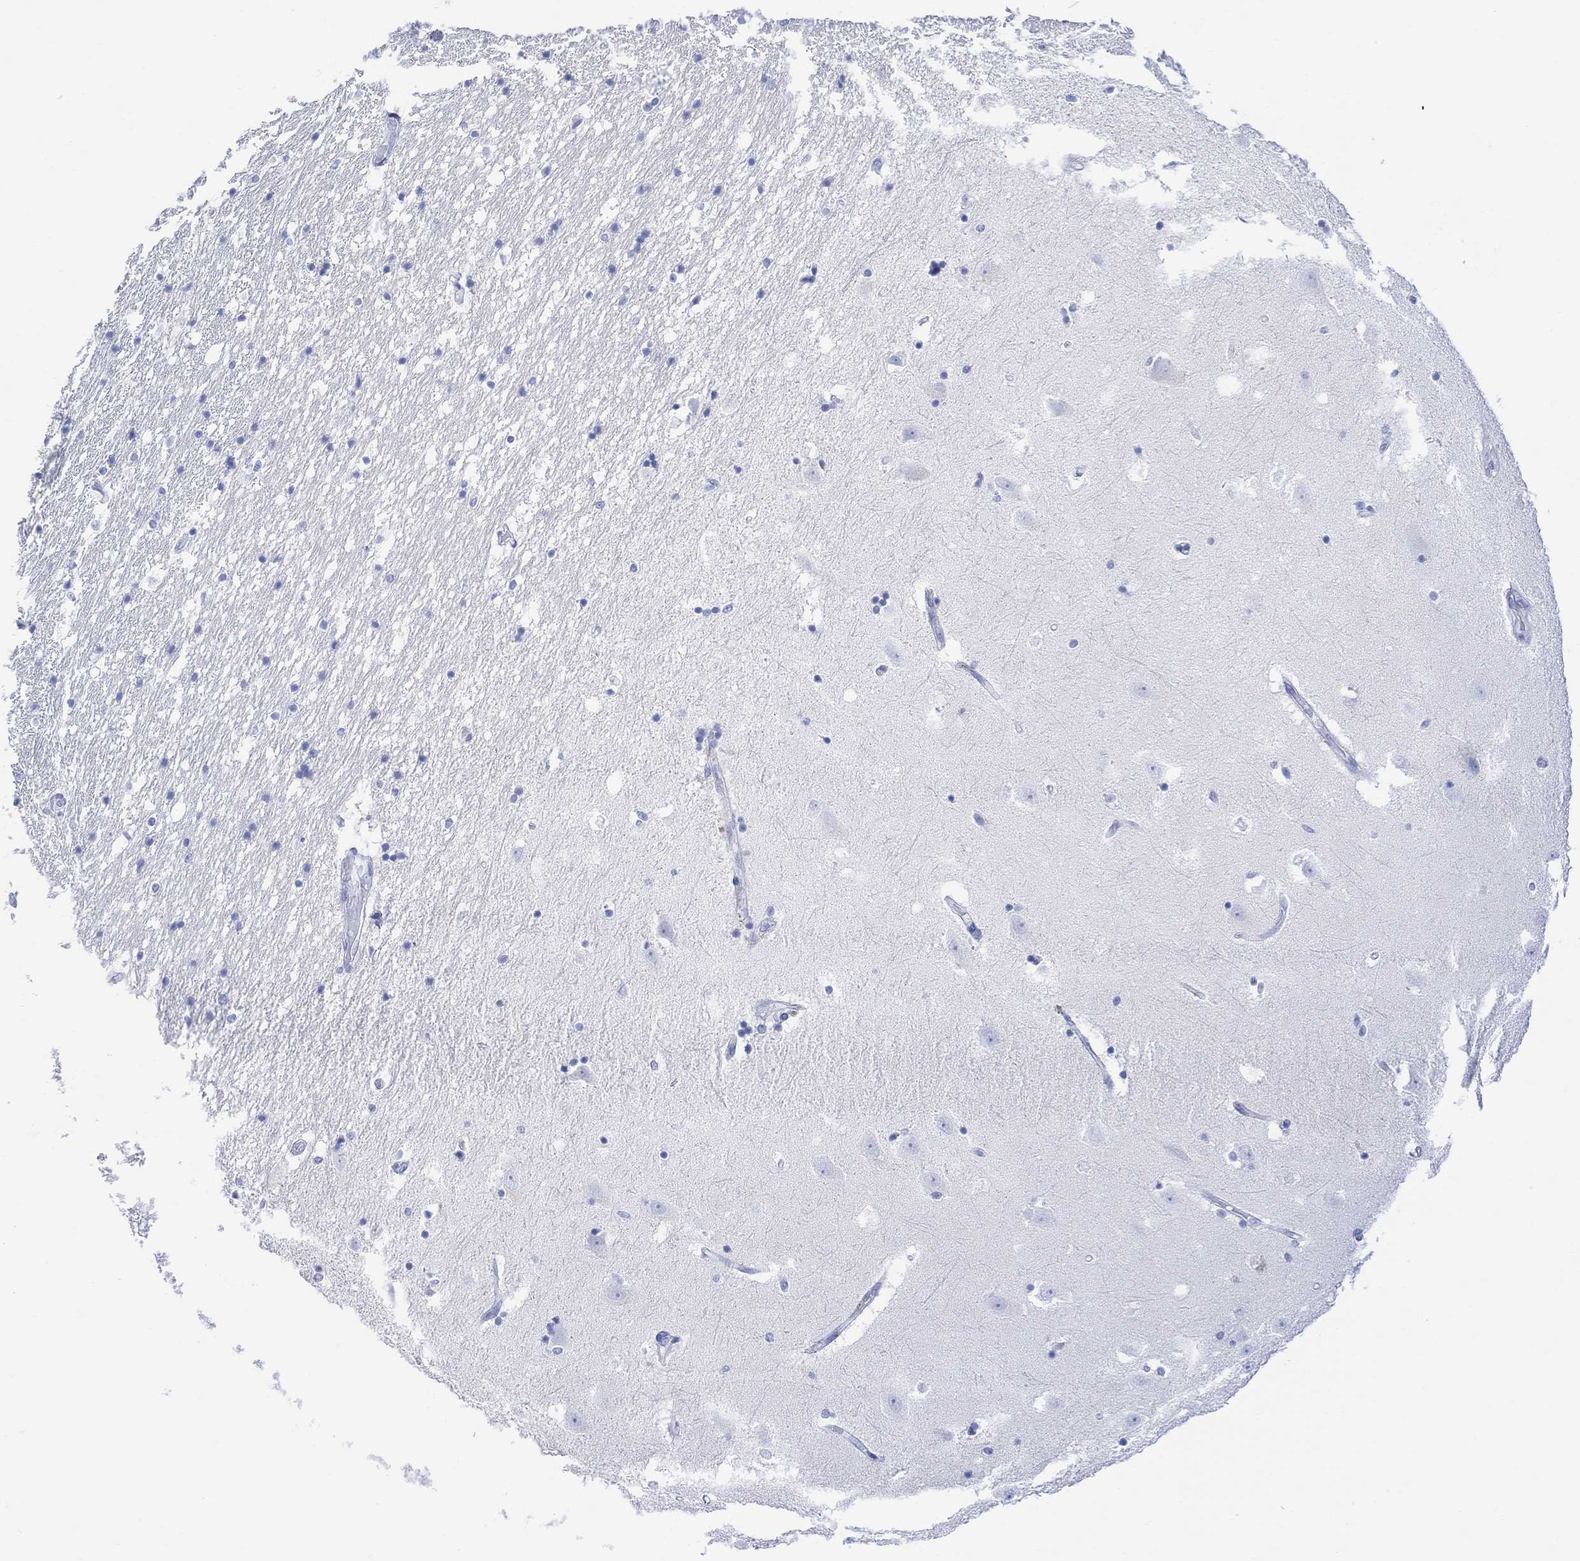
{"staining": {"intensity": "negative", "quantity": "none", "location": "none"}, "tissue": "hippocampus", "cell_type": "Glial cells", "image_type": "normal", "snomed": [{"axis": "morphology", "description": "Normal tissue, NOS"}, {"axis": "topography", "description": "Hippocampus"}], "caption": "Hippocampus stained for a protein using immunohistochemistry demonstrates no expression glial cells.", "gene": "GNG13", "patient": {"sex": "male", "age": 49}}